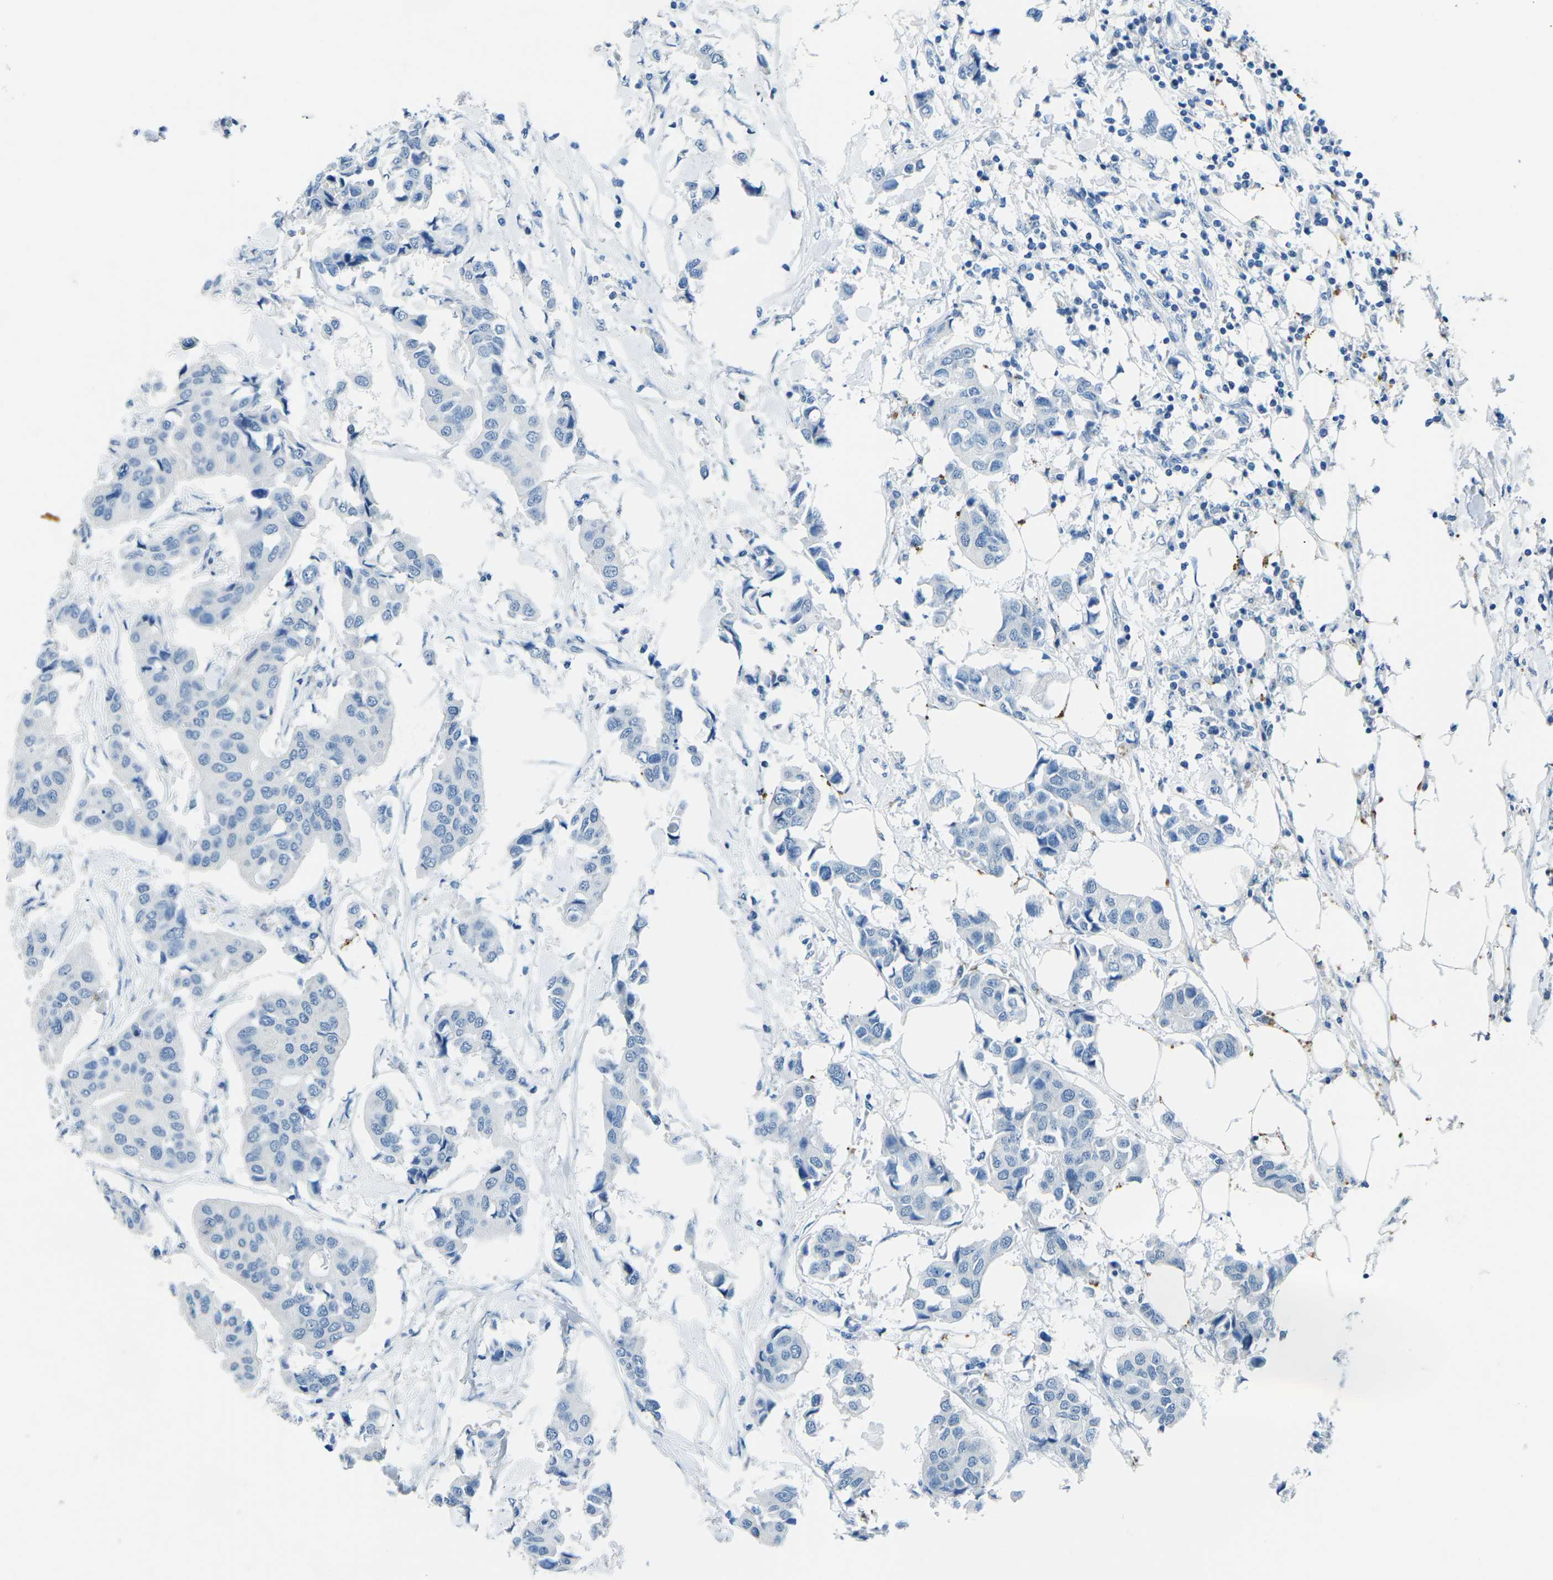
{"staining": {"intensity": "negative", "quantity": "none", "location": "none"}, "tissue": "breast cancer", "cell_type": "Tumor cells", "image_type": "cancer", "snomed": [{"axis": "morphology", "description": "Duct carcinoma"}, {"axis": "topography", "description": "Breast"}], "caption": "Image shows no protein expression in tumor cells of intraductal carcinoma (breast) tissue.", "gene": "MYH8", "patient": {"sex": "female", "age": 80}}